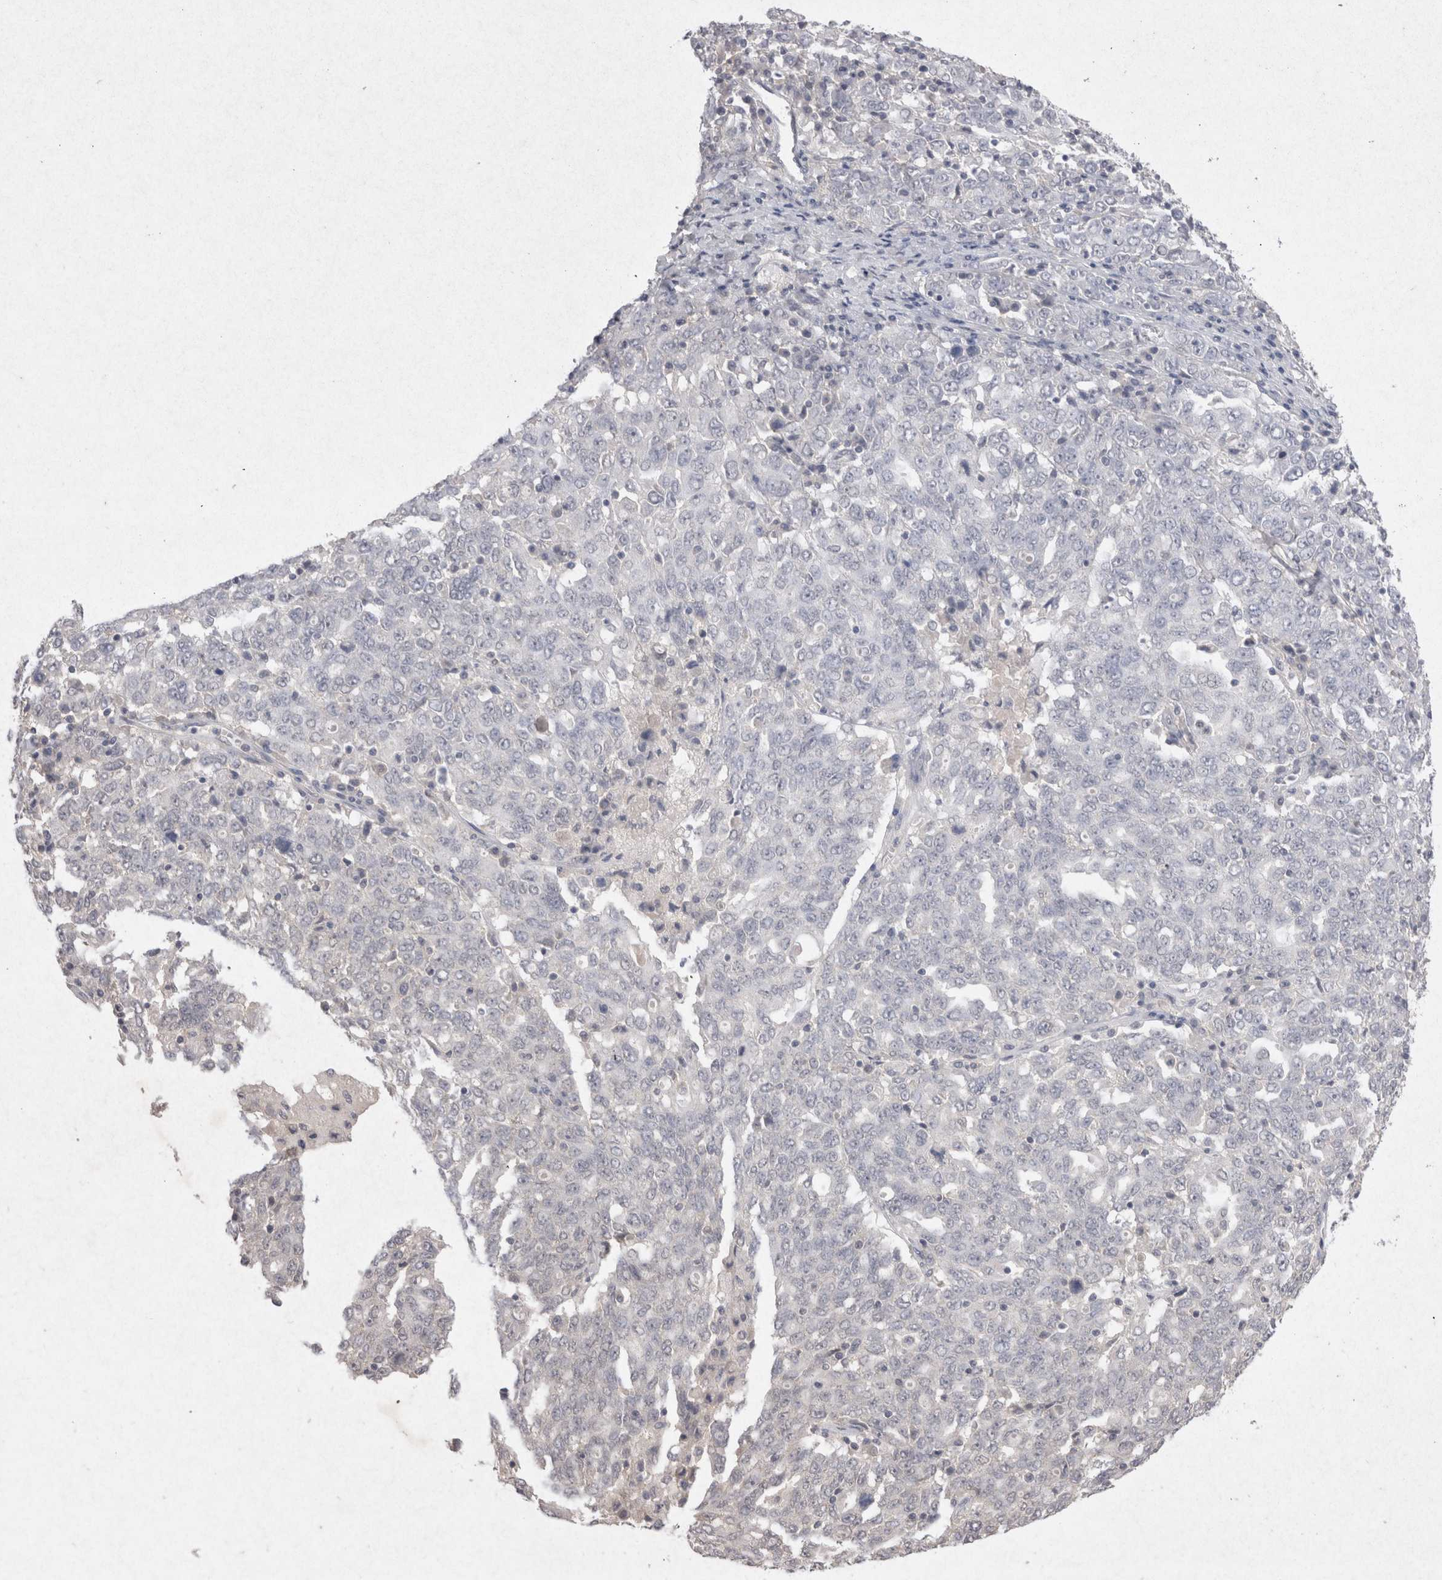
{"staining": {"intensity": "negative", "quantity": "none", "location": "none"}, "tissue": "ovarian cancer", "cell_type": "Tumor cells", "image_type": "cancer", "snomed": [{"axis": "morphology", "description": "Carcinoma, endometroid"}, {"axis": "topography", "description": "Ovary"}], "caption": "Tumor cells show no significant protein staining in ovarian cancer.", "gene": "LYVE1", "patient": {"sex": "female", "age": 62}}